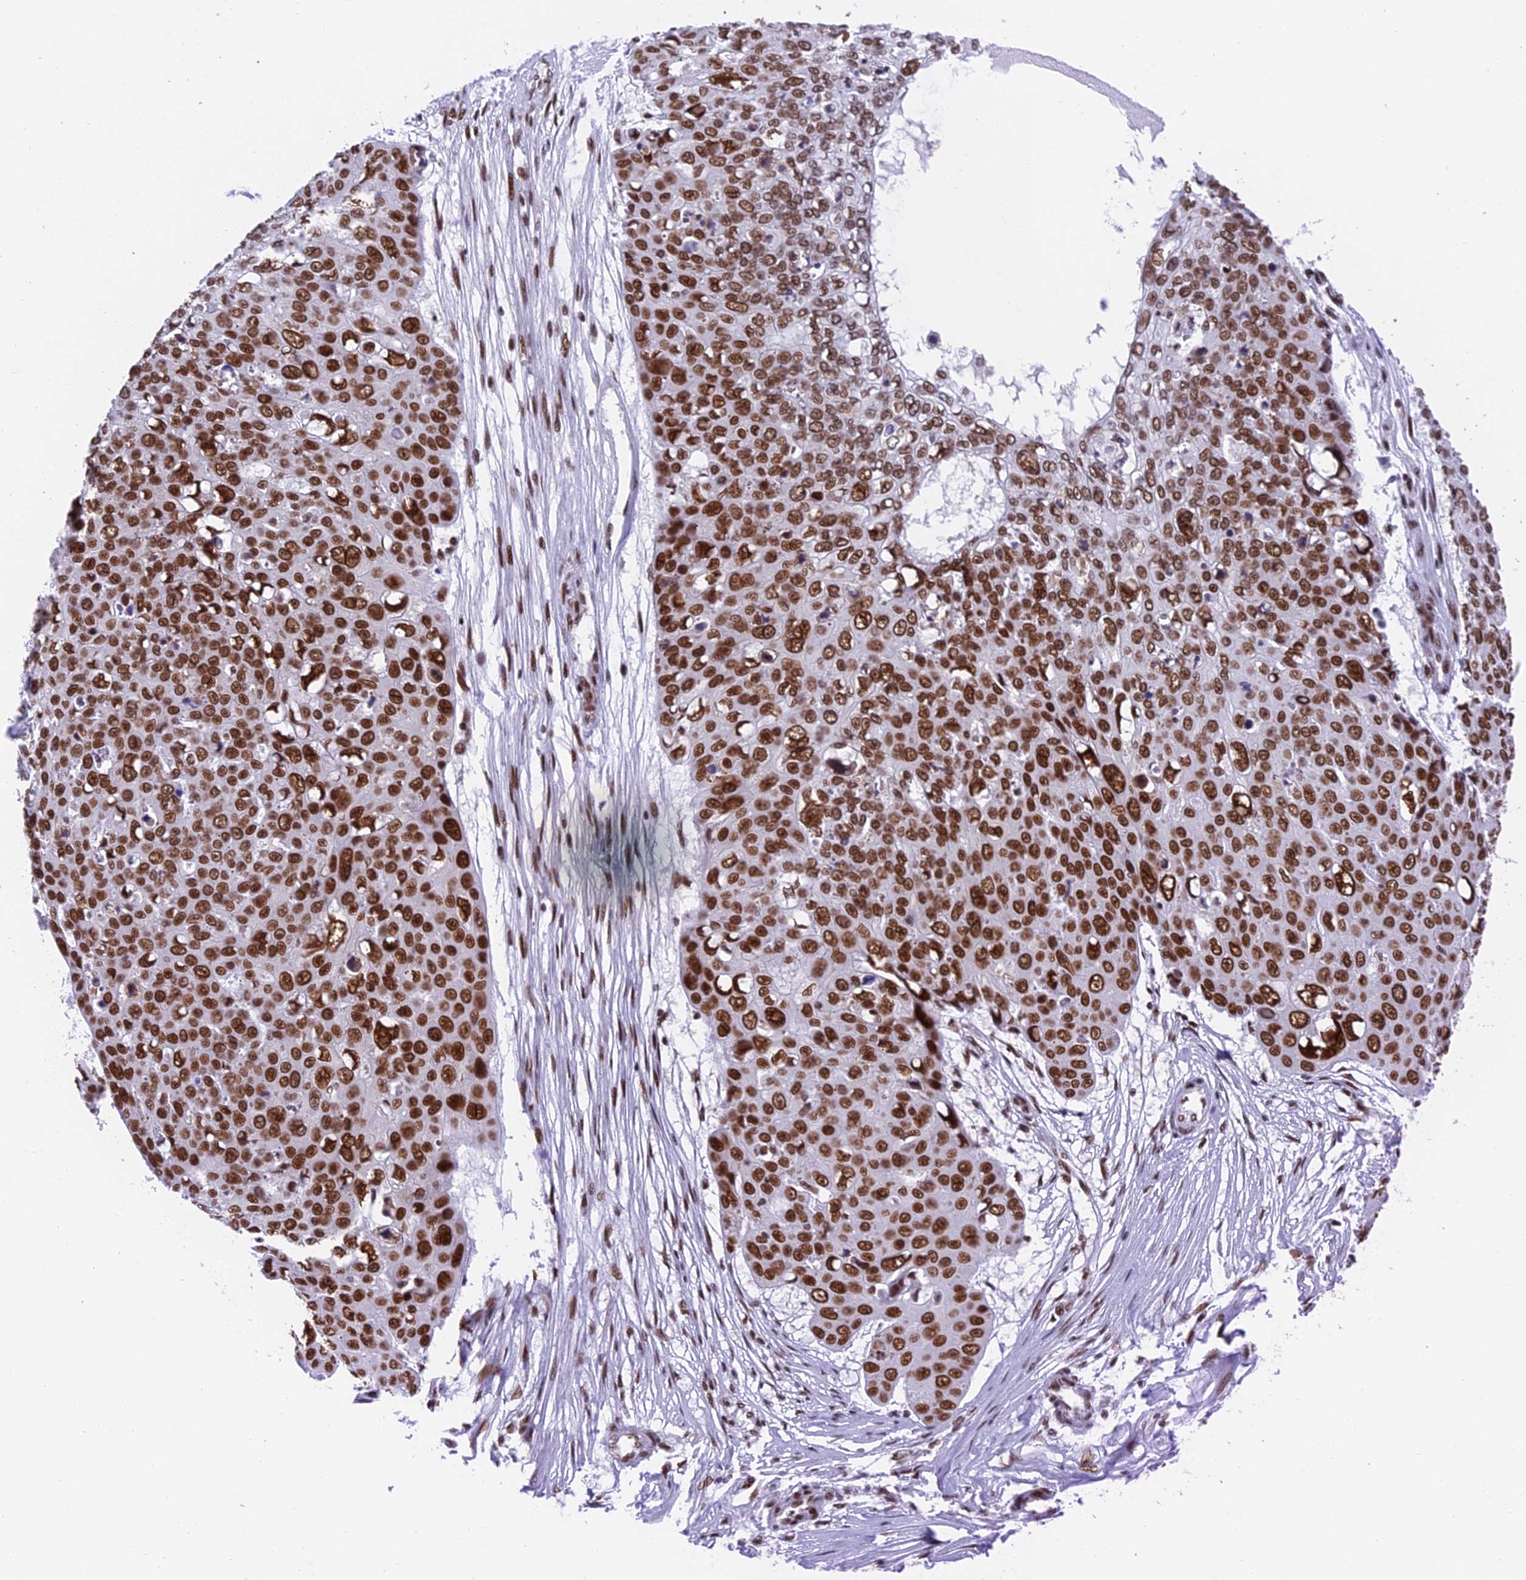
{"staining": {"intensity": "strong", "quantity": ">75%", "location": "nuclear"}, "tissue": "skin cancer", "cell_type": "Tumor cells", "image_type": "cancer", "snomed": [{"axis": "morphology", "description": "Squamous cell carcinoma, NOS"}, {"axis": "topography", "description": "Skin"}], "caption": "Human squamous cell carcinoma (skin) stained with a protein marker demonstrates strong staining in tumor cells.", "gene": "EEF1AKMT3", "patient": {"sex": "male", "age": 71}}